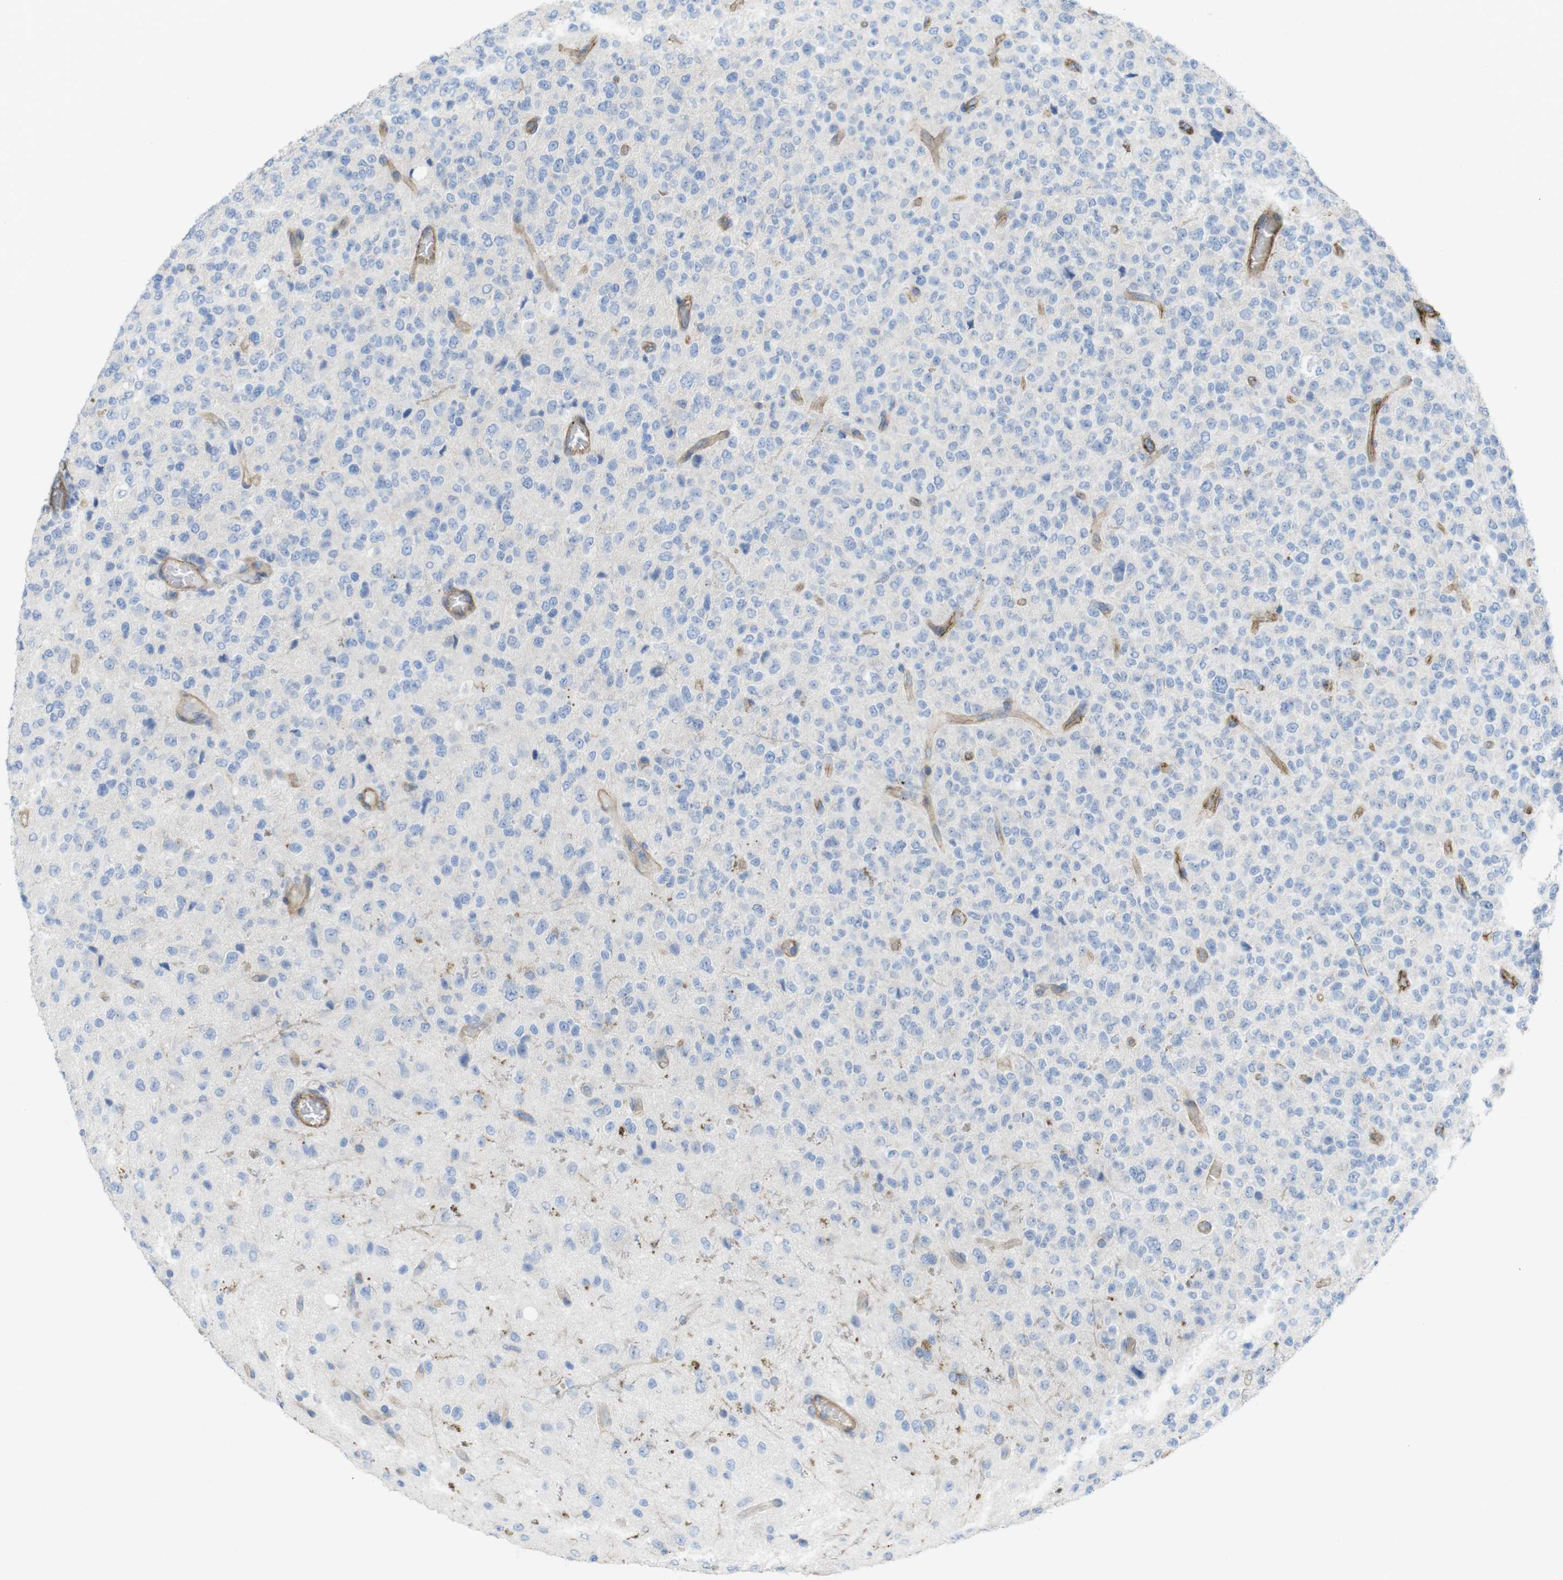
{"staining": {"intensity": "negative", "quantity": "none", "location": "none"}, "tissue": "glioma", "cell_type": "Tumor cells", "image_type": "cancer", "snomed": [{"axis": "morphology", "description": "Glioma, malignant, High grade"}, {"axis": "topography", "description": "pancreas cauda"}], "caption": "IHC image of neoplastic tissue: human malignant glioma (high-grade) stained with DAB shows no significant protein positivity in tumor cells. (Immunohistochemistry, brightfield microscopy, high magnification).", "gene": "PREX2", "patient": {"sex": "male", "age": 60}}